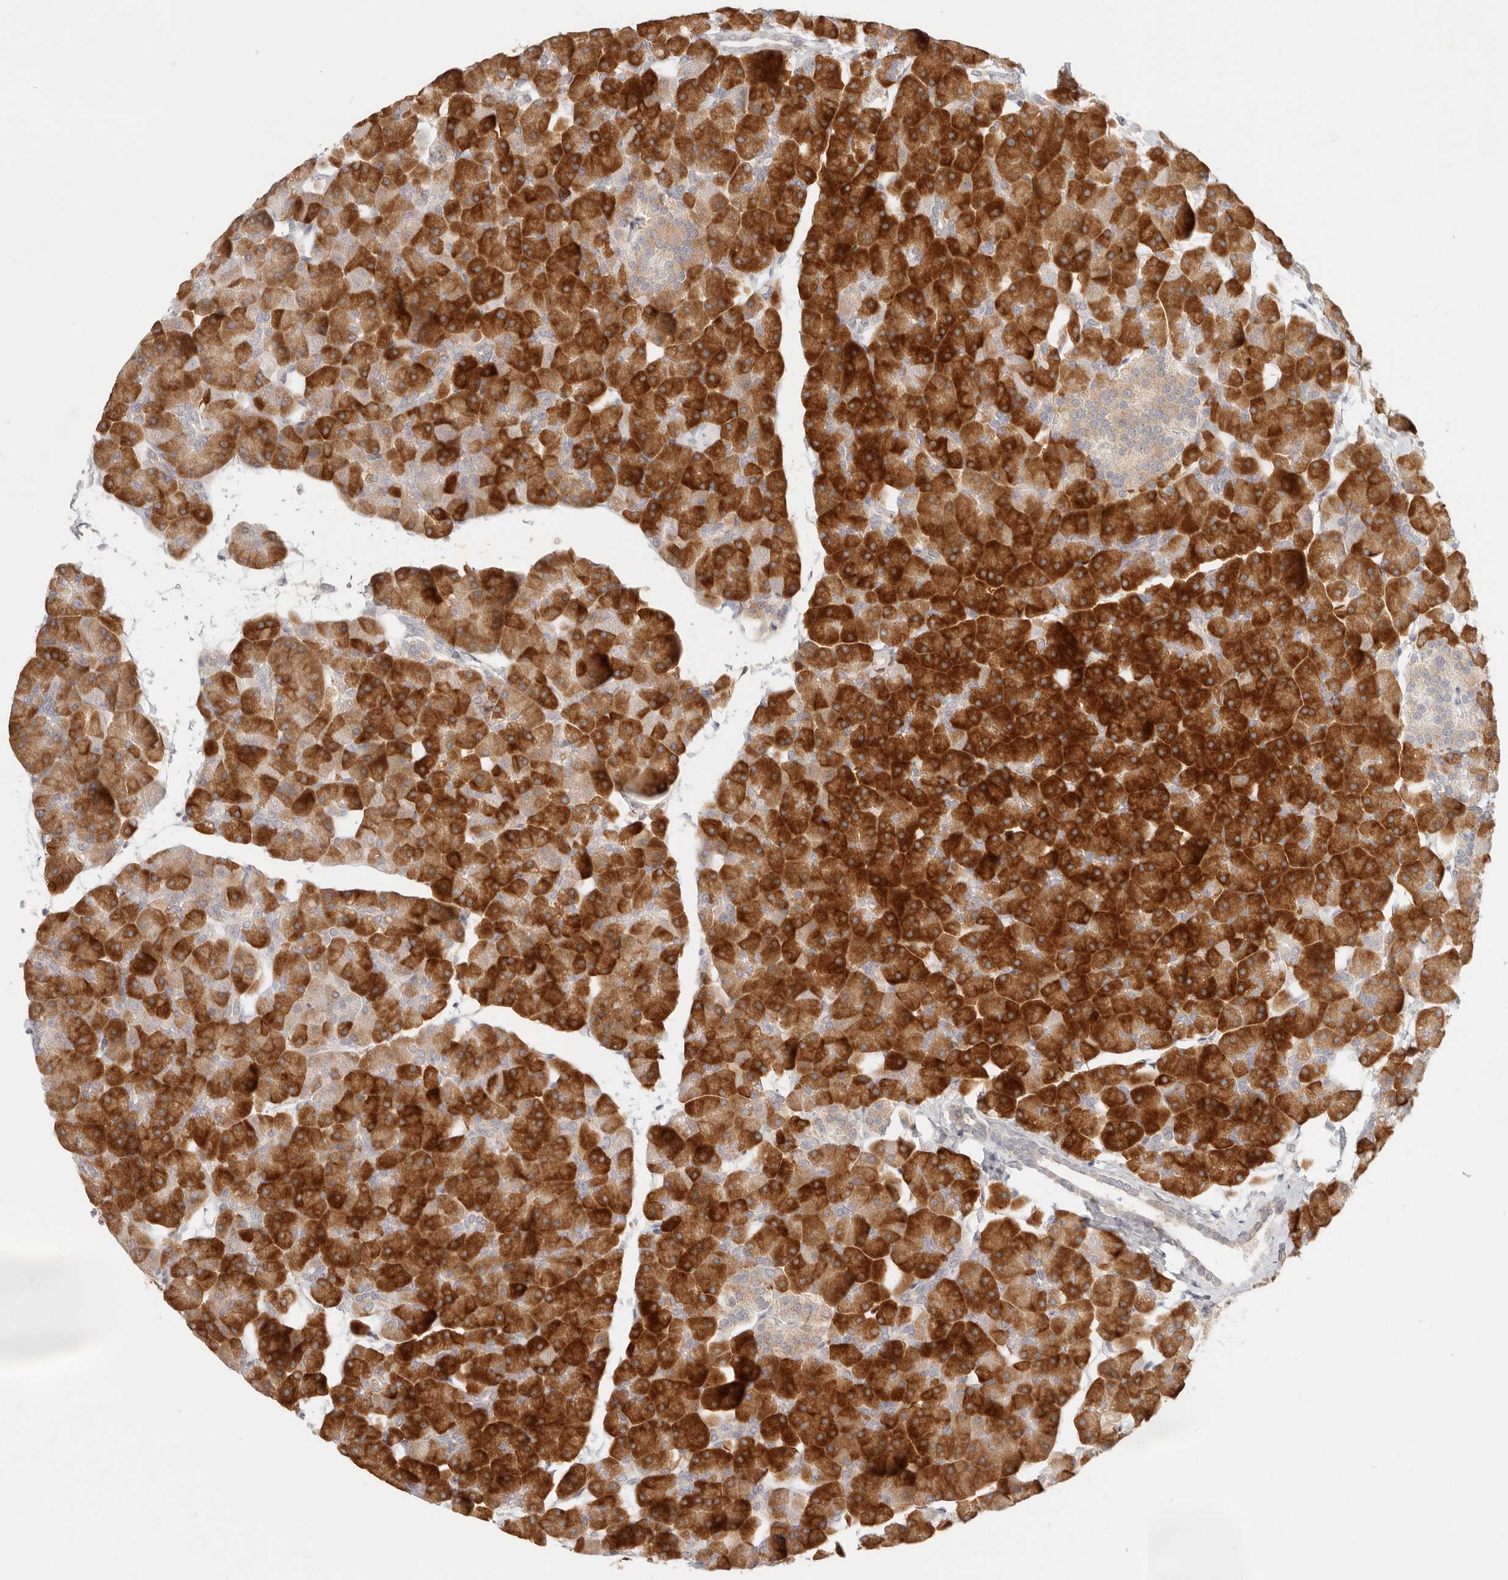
{"staining": {"intensity": "strong", "quantity": ">75%", "location": "cytoplasmic/membranous"}, "tissue": "pancreas", "cell_type": "Exocrine glandular cells", "image_type": "normal", "snomed": [{"axis": "morphology", "description": "Normal tissue, NOS"}, {"axis": "topography", "description": "Pancreas"}], "caption": "Strong cytoplasmic/membranous protein positivity is identified in about >75% of exocrine glandular cells in pancreas.", "gene": "PABPC4", "patient": {"sex": "male", "age": 35}}